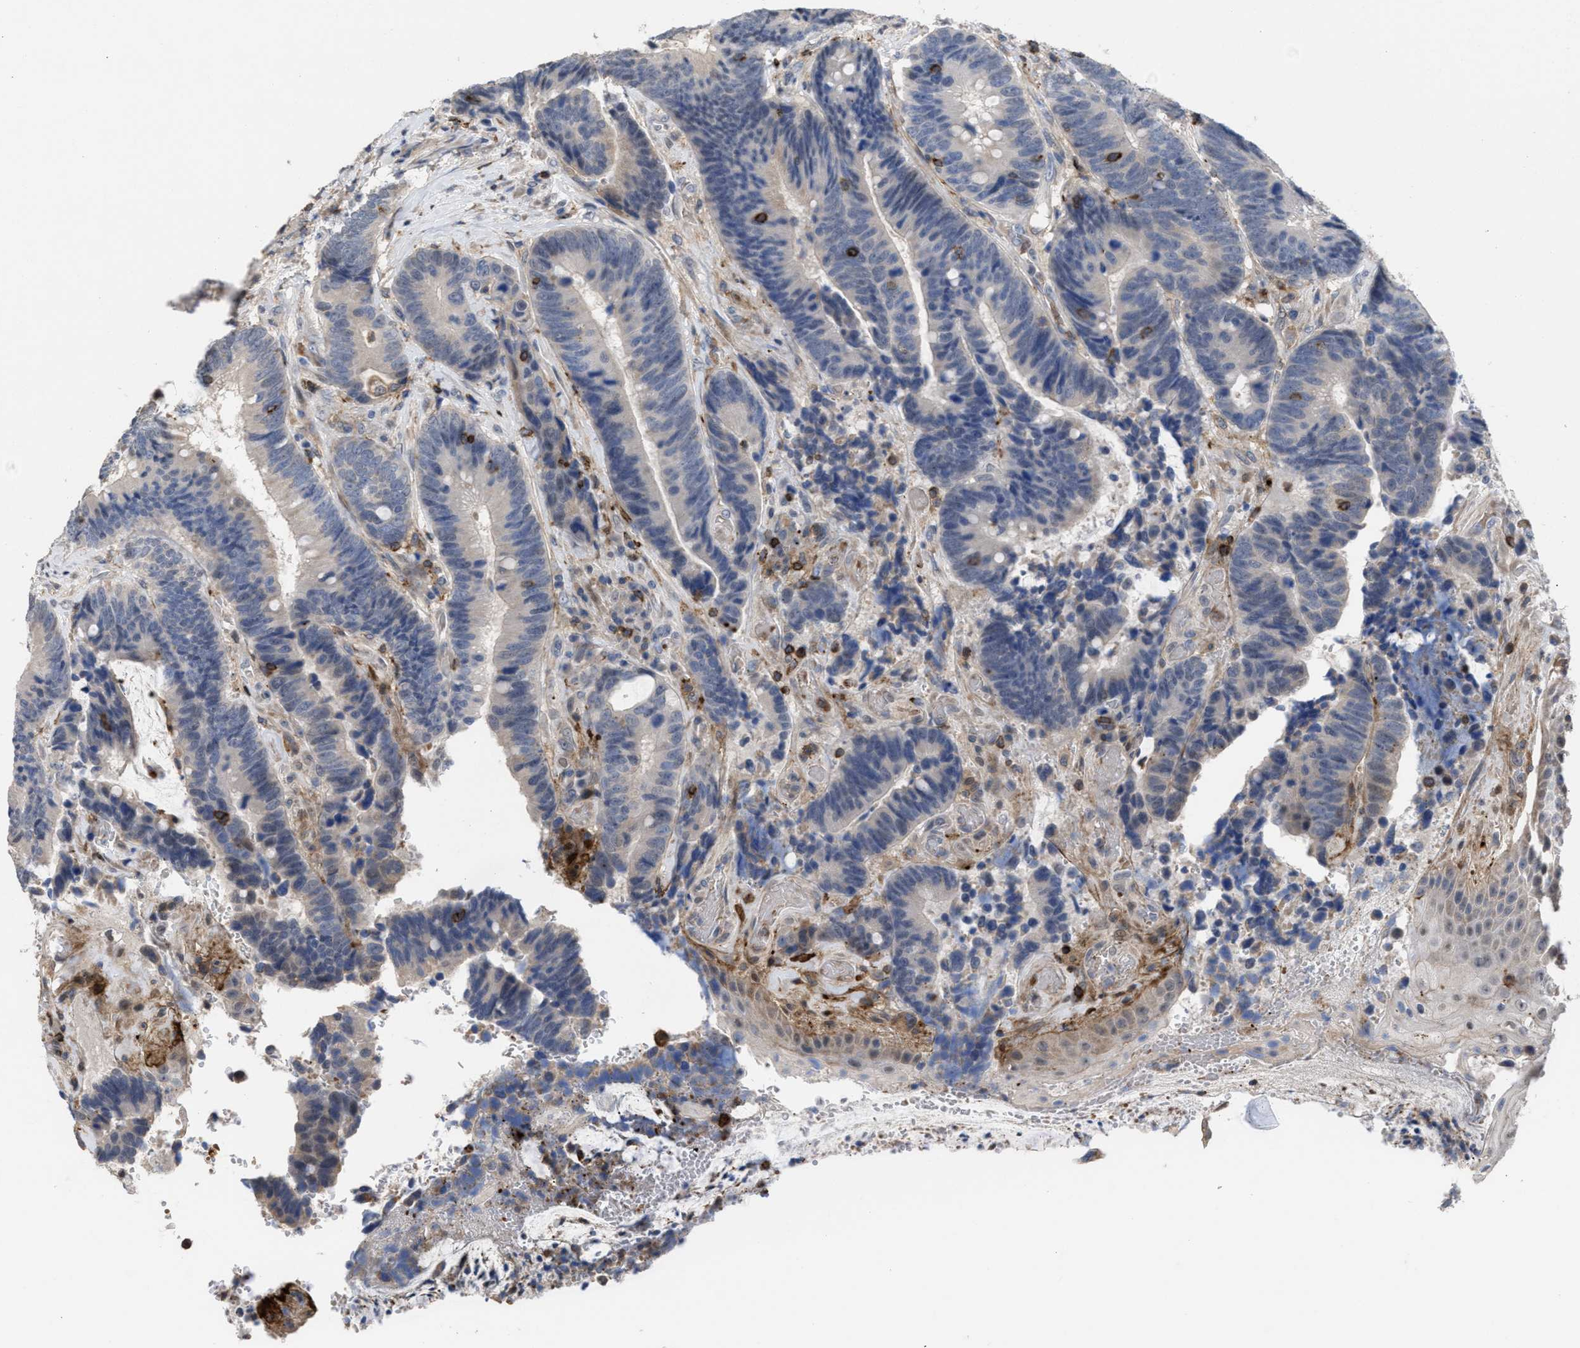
{"staining": {"intensity": "negative", "quantity": "none", "location": "none"}, "tissue": "colorectal cancer", "cell_type": "Tumor cells", "image_type": "cancer", "snomed": [{"axis": "morphology", "description": "Adenocarcinoma, NOS"}, {"axis": "topography", "description": "Rectum"}, {"axis": "topography", "description": "Anal"}], "caption": "Human colorectal cancer stained for a protein using immunohistochemistry shows no staining in tumor cells.", "gene": "PTPRE", "patient": {"sex": "female", "age": 89}}